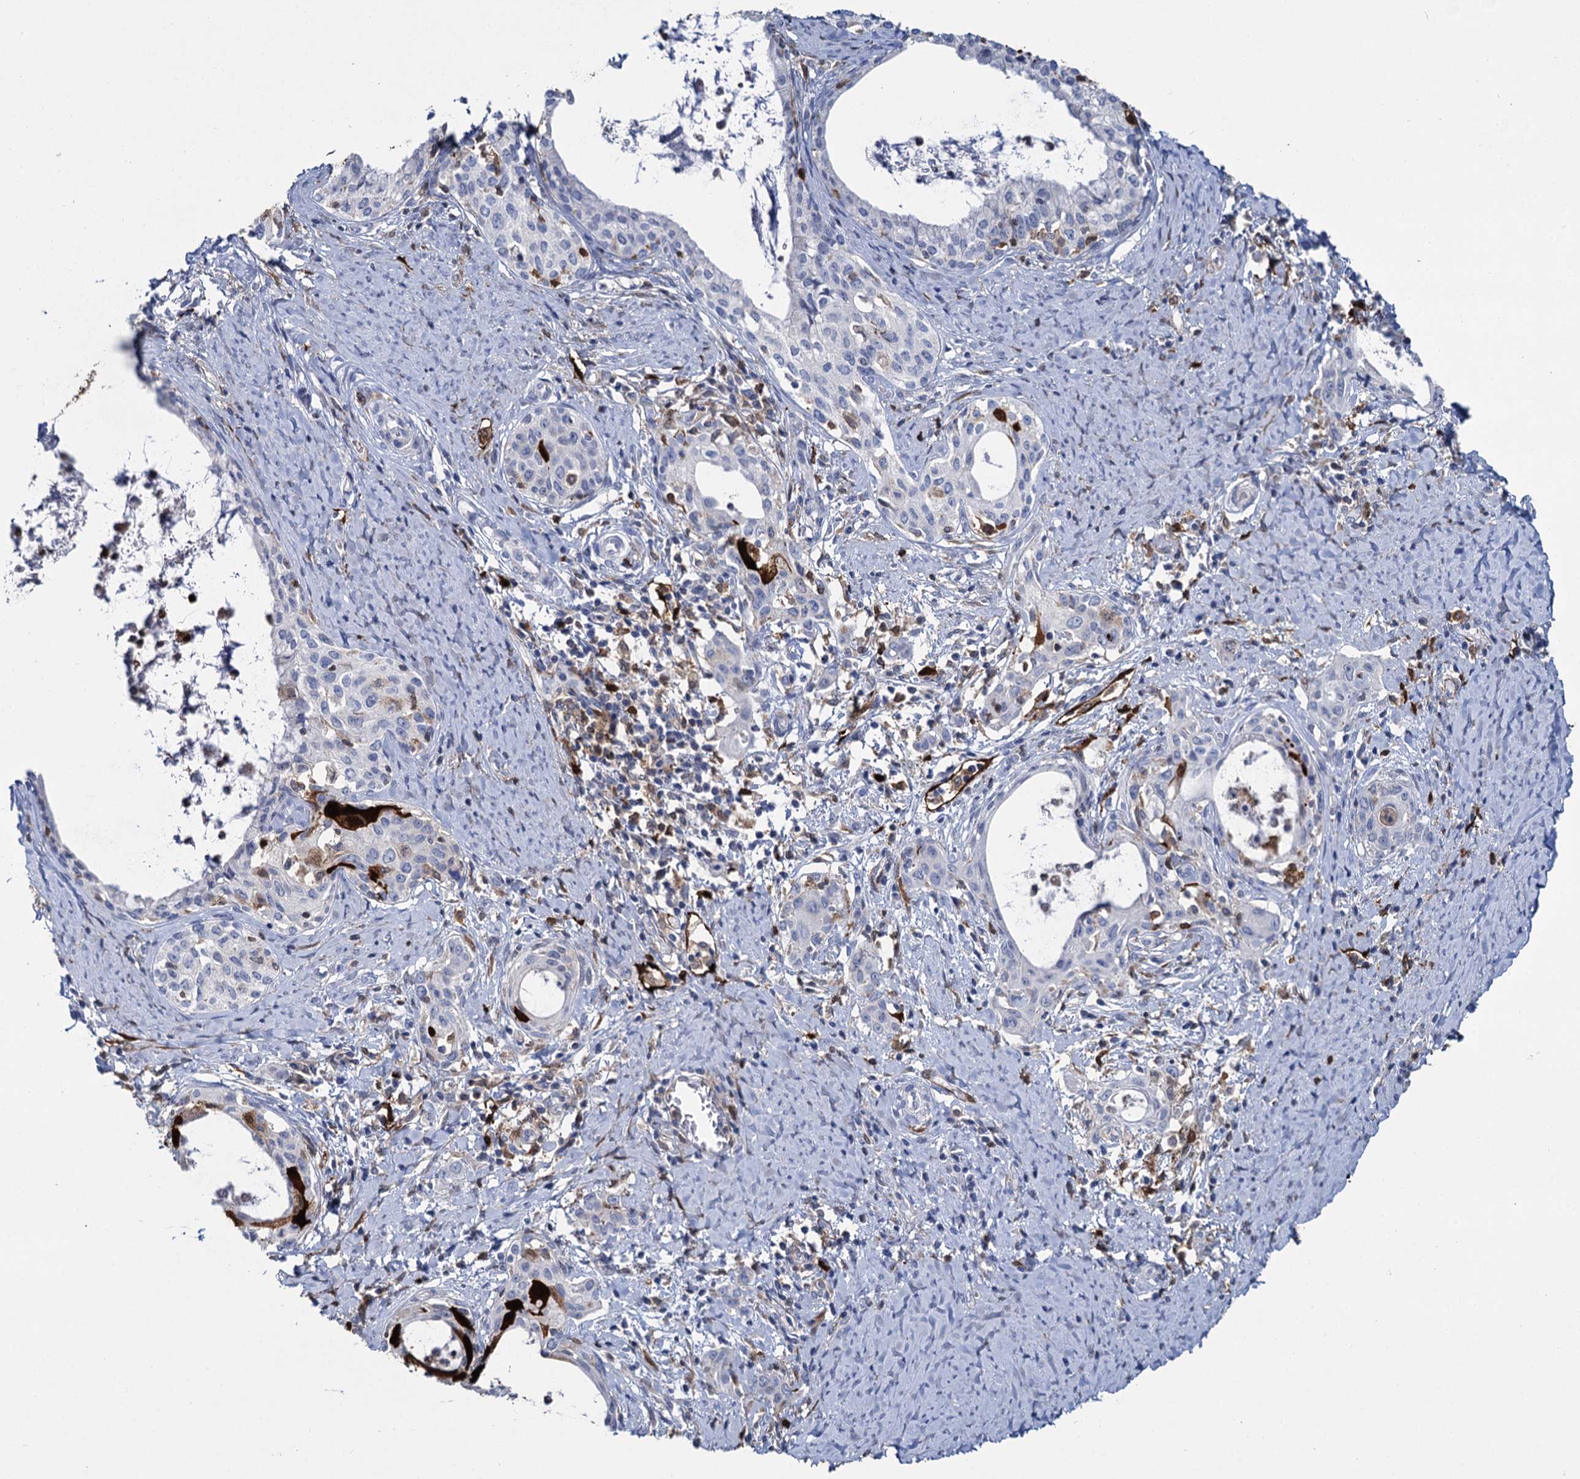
{"staining": {"intensity": "strong", "quantity": "<25%", "location": "cytoplasmic/membranous,nuclear"}, "tissue": "cervical cancer", "cell_type": "Tumor cells", "image_type": "cancer", "snomed": [{"axis": "morphology", "description": "Squamous cell carcinoma, NOS"}, {"axis": "morphology", "description": "Adenocarcinoma, NOS"}, {"axis": "topography", "description": "Cervix"}], "caption": "Immunohistochemical staining of human adenocarcinoma (cervical) demonstrates strong cytoplasmic/membranous and nuclear protein expression in approximately <25% of tumor cells.", "gene": "FABP5", "patient": {"sex": "female", "age": 52}}